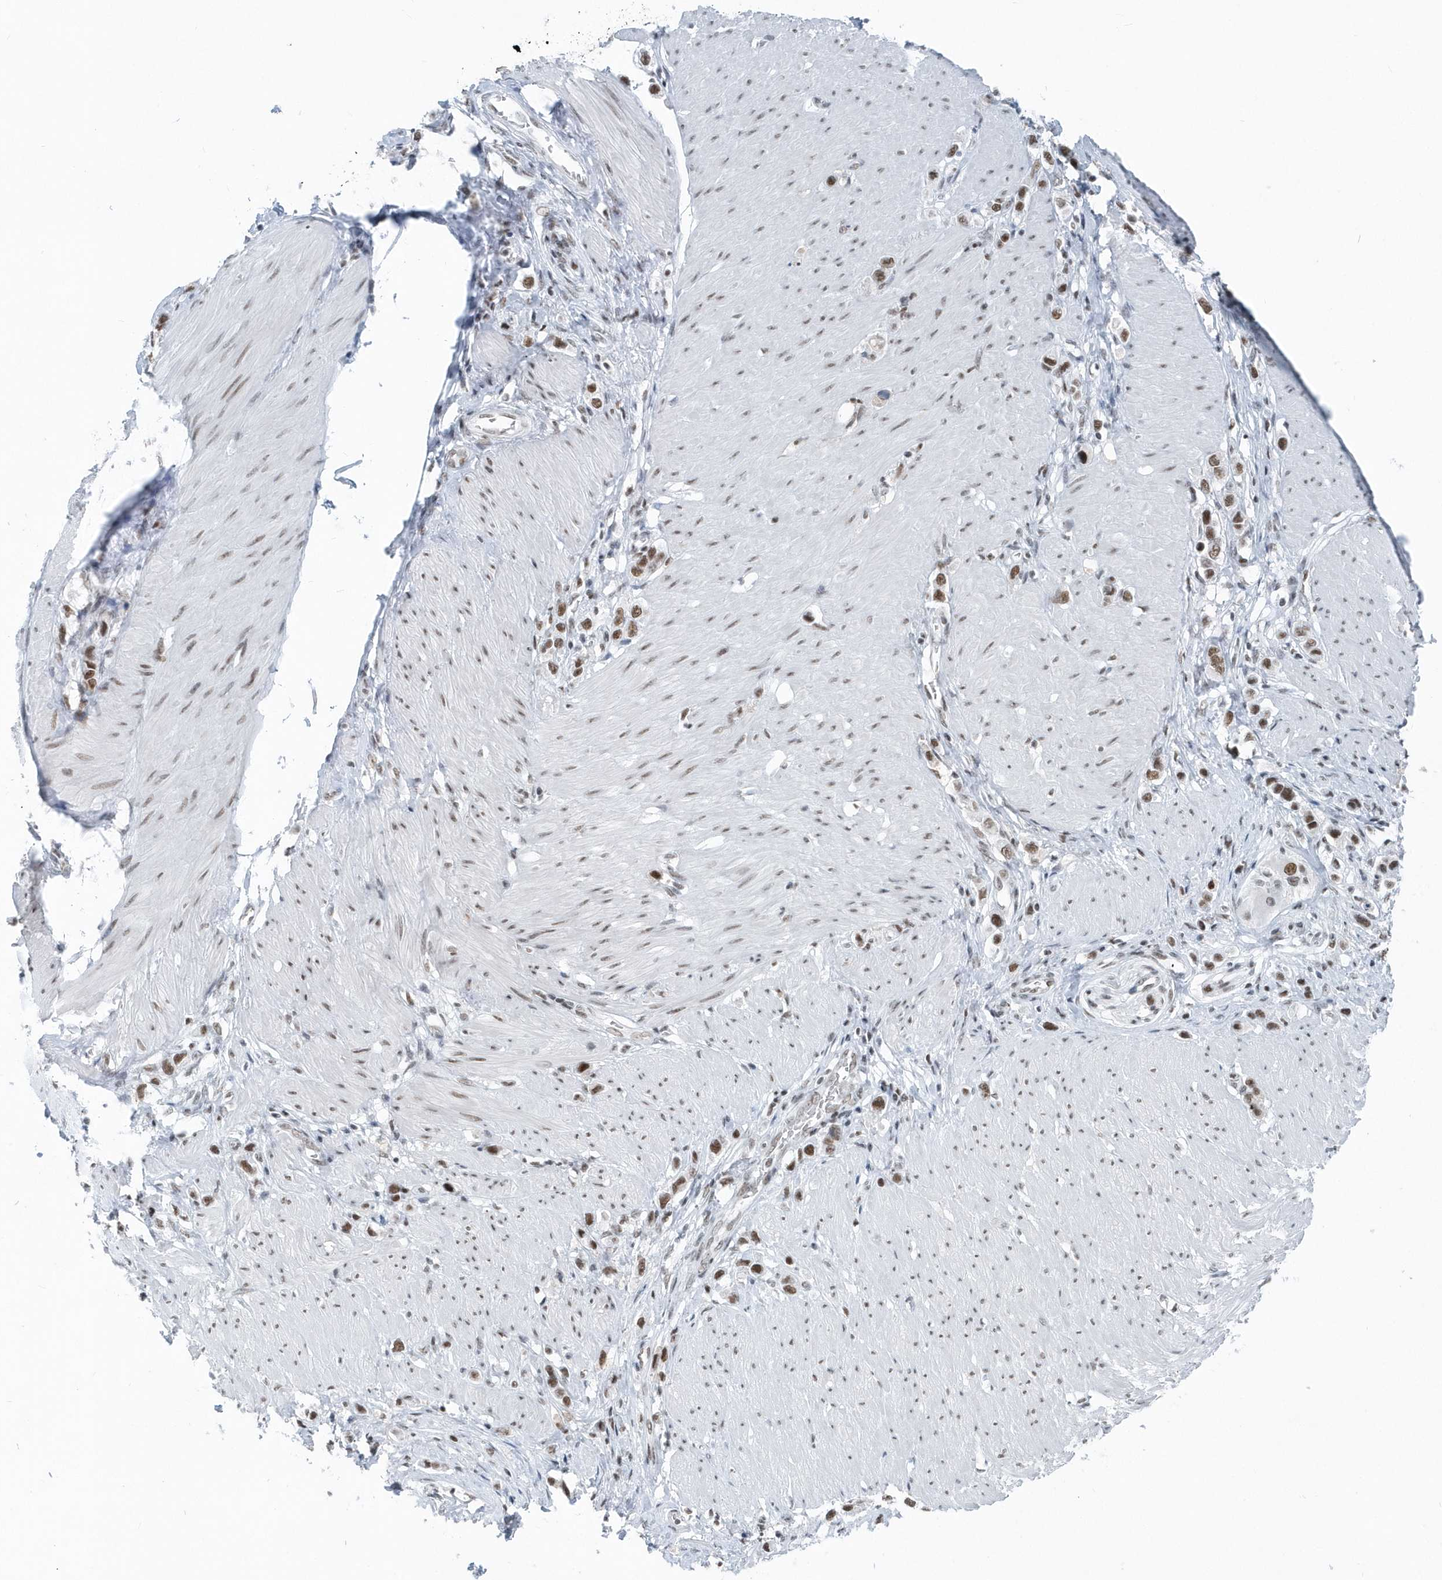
{"staining": {"intensity": "moderate", "quantity": ">75%", "location": "nuclear"}, "tissue": "stomach cancer", "cell_type": "Tumor cells", "image_type": "cancer", "snomed": [{"axis": "morphology", "description": "Normal tissue, NOS"}, {"axis": "morphology", "description": "Adenocarcinoma, NOS"}, {"axis": "topography", "description": "Stomach, upper"}, {"axis": "topography", "description": "Stomach"}], "caption": "Immunohistochemistry photomicrograph of neoplastic tissue: stomach cancer stained using IHC exhibits medium levels of moderate protein expression localized specifically in the nuclear of tumor cells, appearing as a nuclear brown color.", "gene": "FIP1L1", "patient": {"sex": "female", "age": 65}}